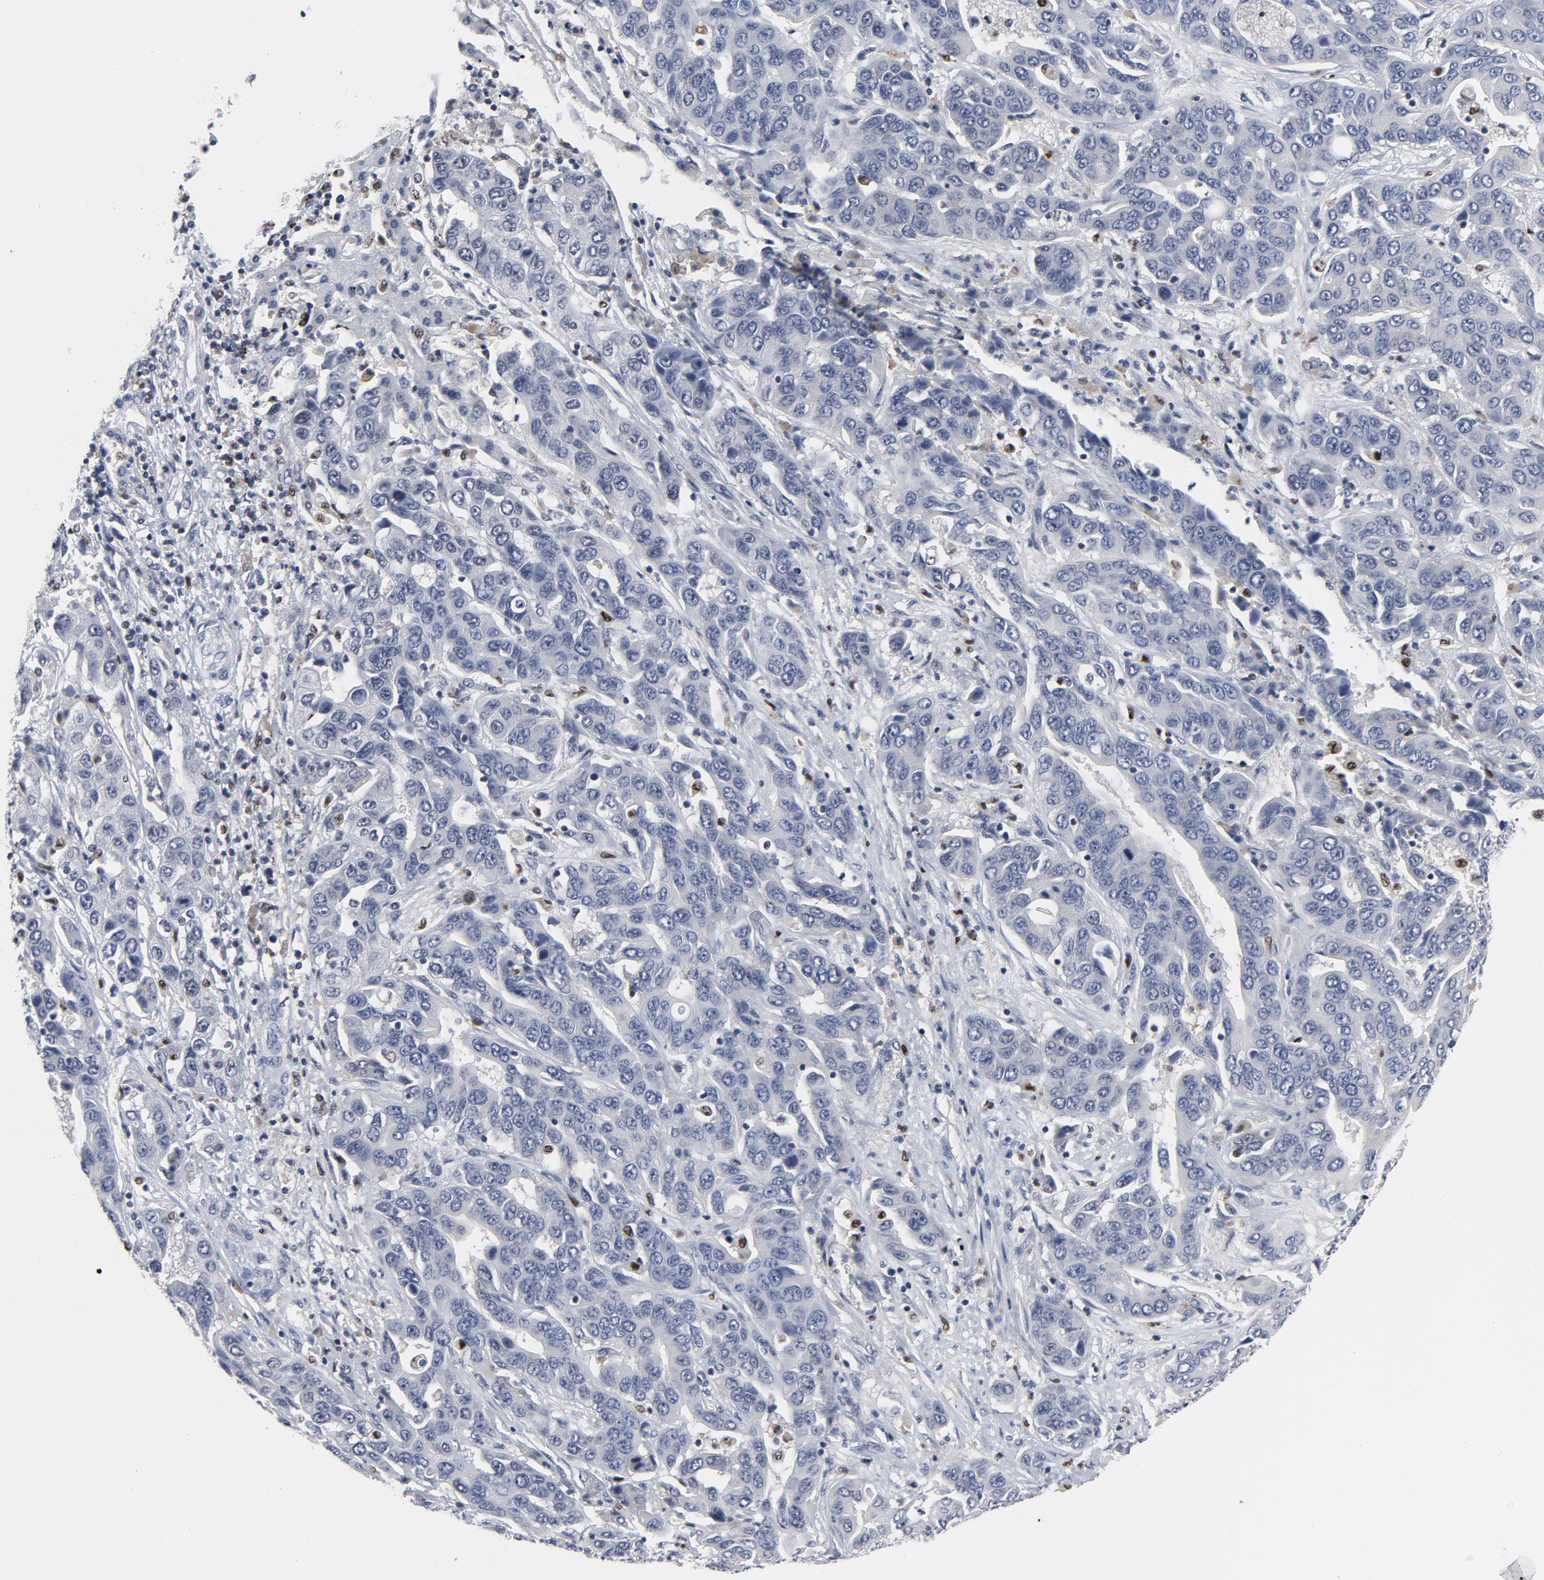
{"staining": {"intensity": "negative", "quantity": "none", "location": "none"}, "tissue": "liver cancer", "cell_type": "Tumor cells", "image_type": "cancer", "snomed": [{"axis": "morphology", "description": "Cholangiocarcinoma"}, {"axis": "topography", "description": "Liver"}], "caption": "Immunohistochemical staining of liver cancer shows no significant positivity in tumor cells.", "gene": "NFKB1", "patient": {"sex": "female", "age": 52}}